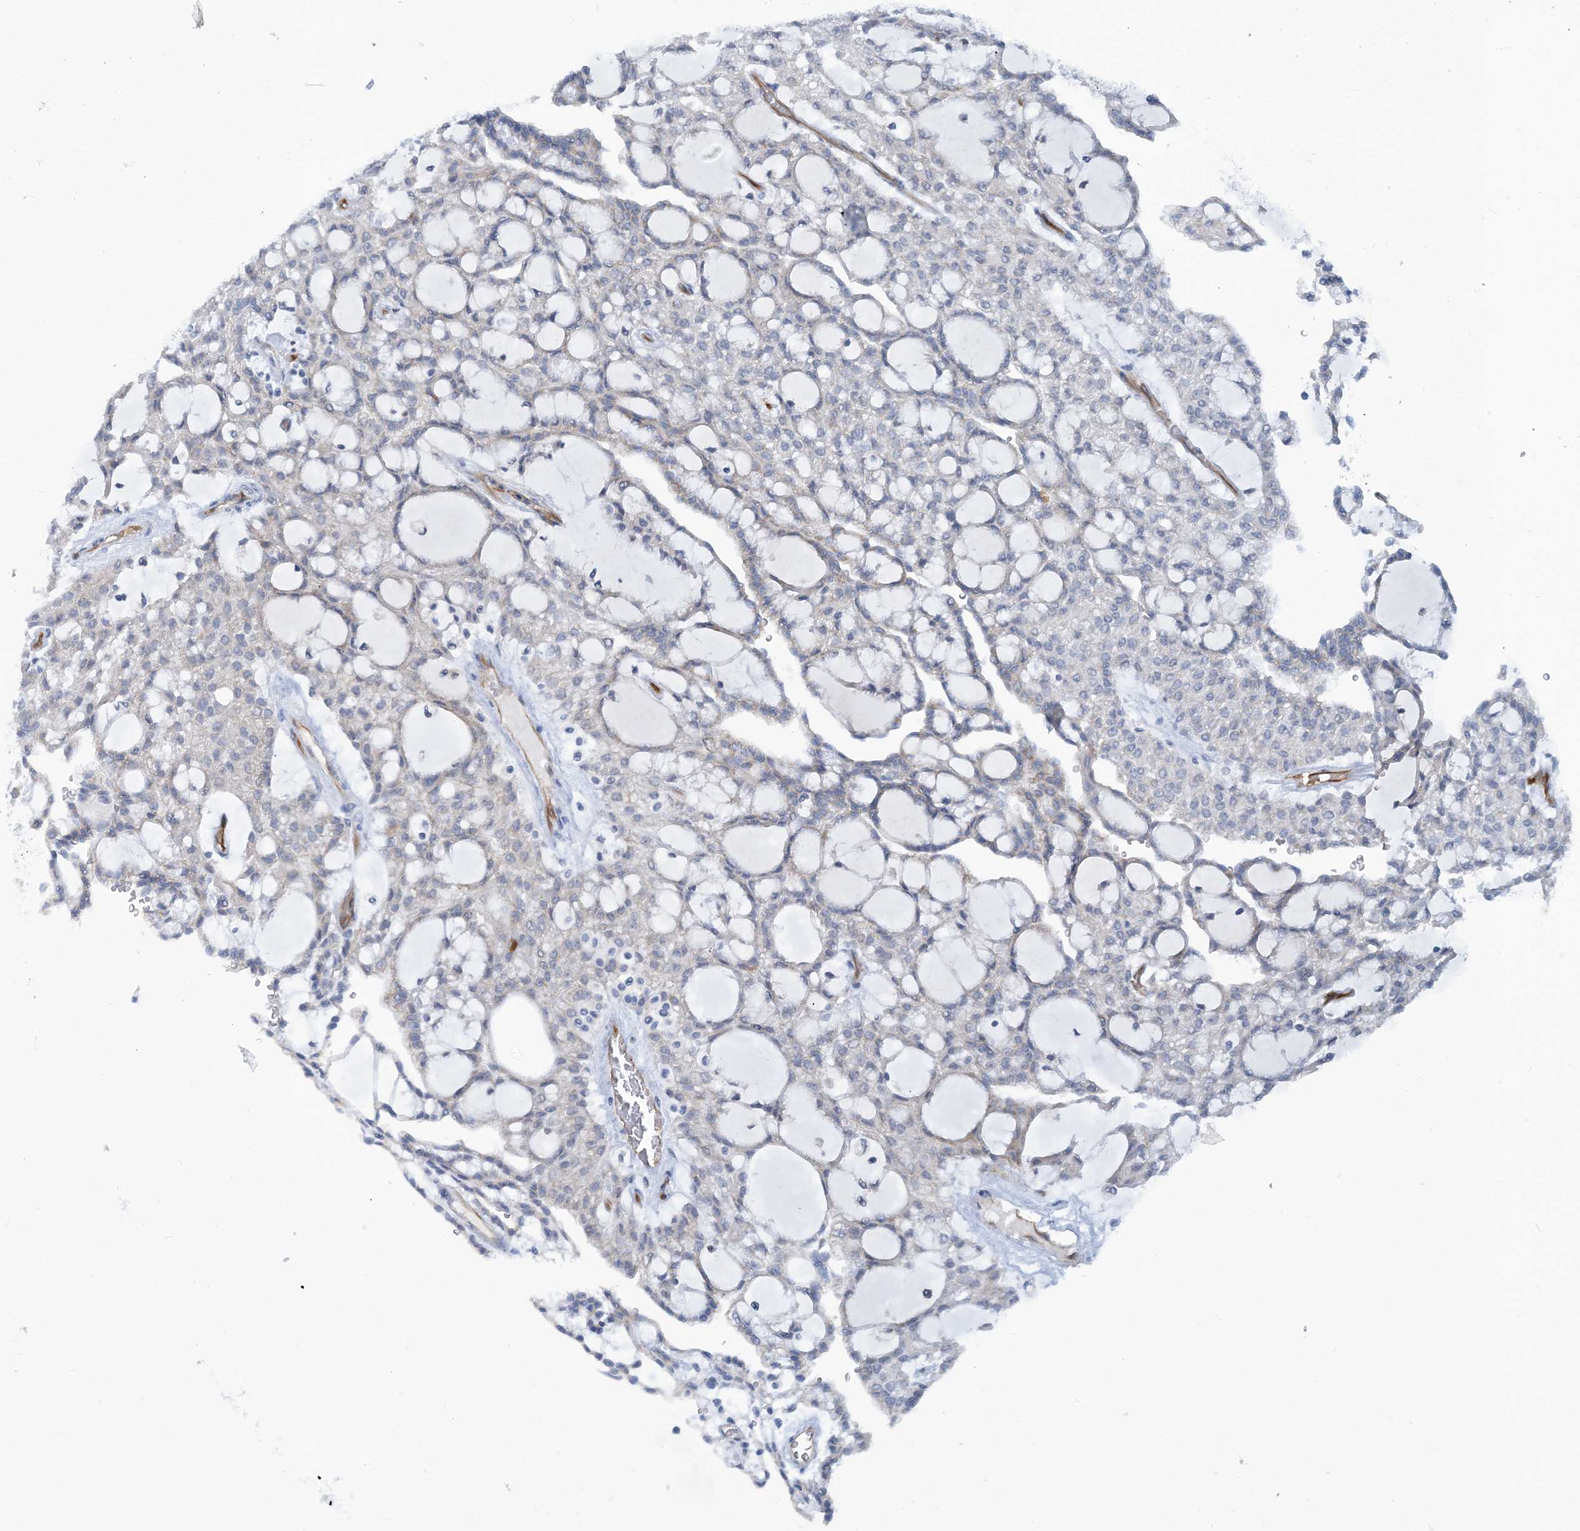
{"staining": {"intensity": "weak", "quantity": "<25%", "location": "cytoplasmic/membranous"}, "tissue": "renal cancer", "cell_type": "Tumor cells", "image_type": "cancer", "snomed": [{"axis": "morphology", "description": "Adenocarcinoma, NOS"}, {"axis": "topography", "description": "Kidney"}], "caption": "Photomicrograph shows no protein staining in tumor cells of renal adenocarcinoma tissue. (DAB immunohistochemistry, high magnification).", "gene": "EIF2A", "patient": {"sex": "male", "age": 63}}